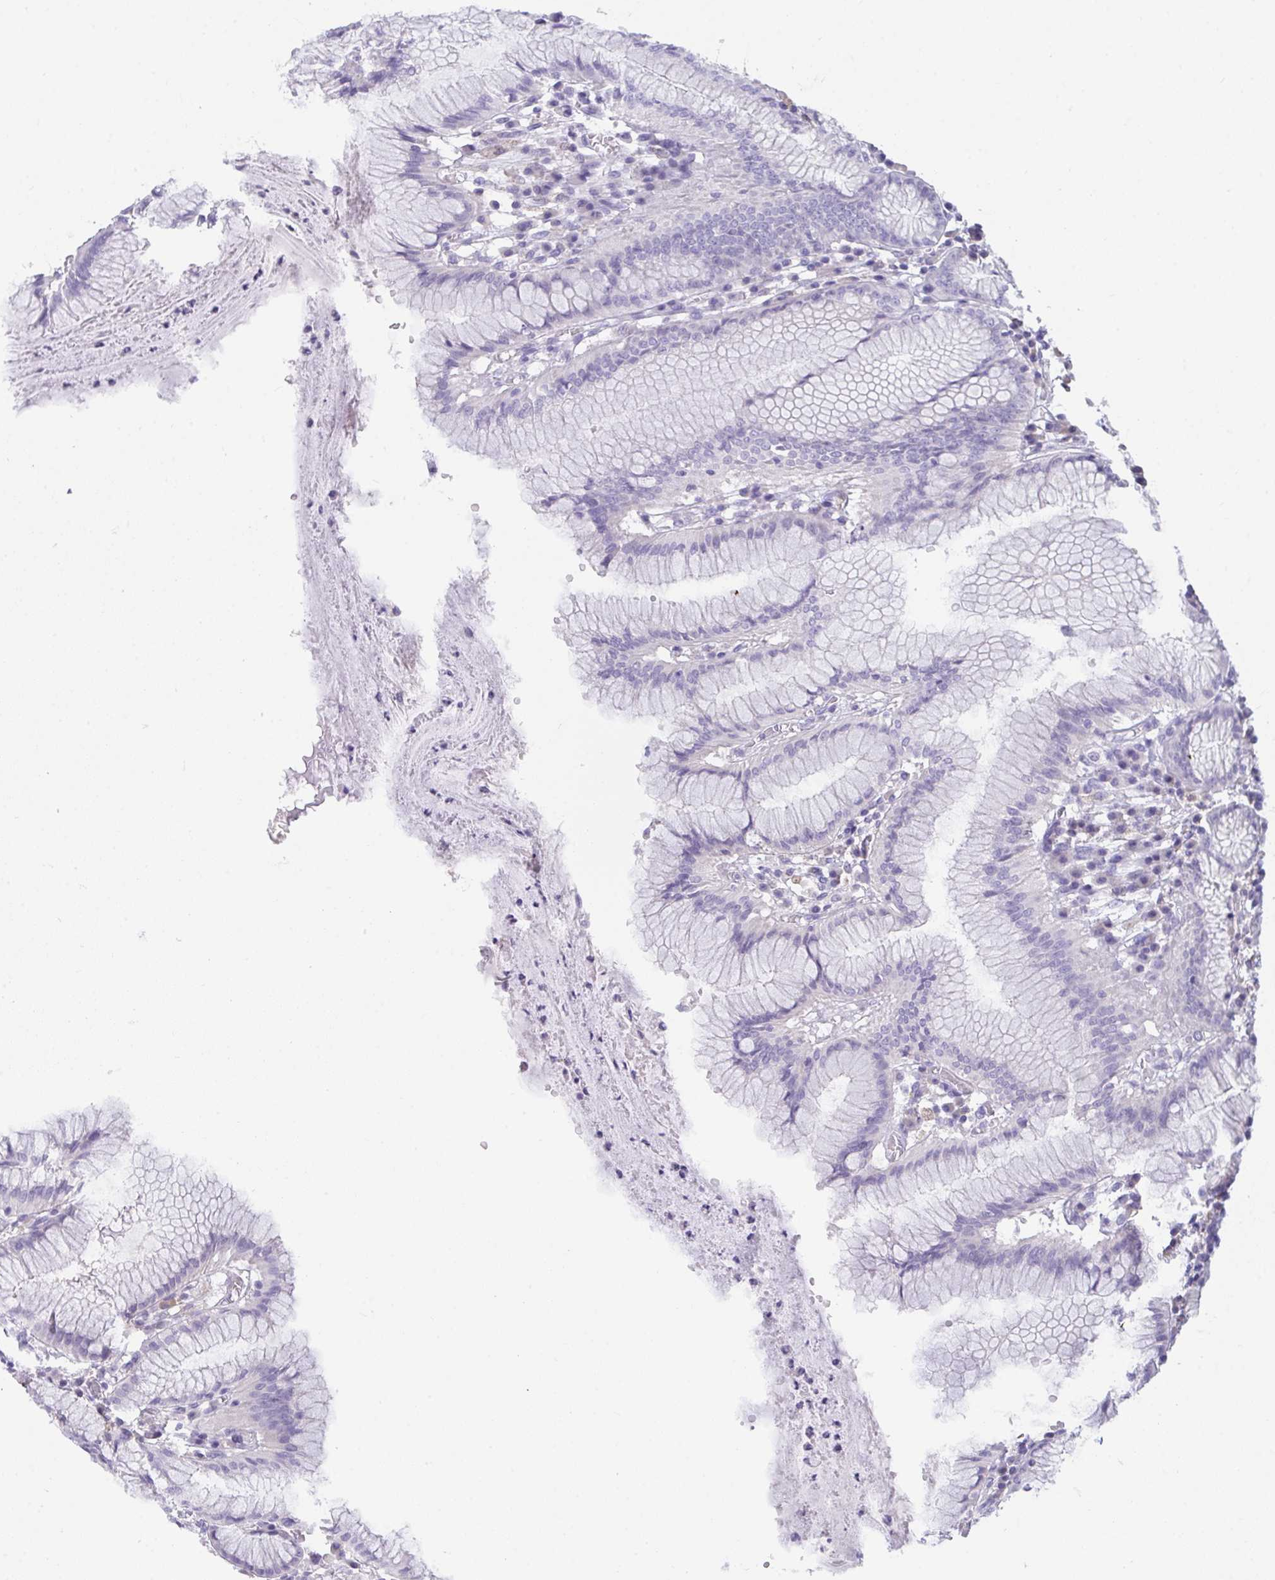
{"staining": {"intensity": "negative", "quantity": "none", "location": "none"}, "tissue": "stomach", "cell_type": "Glandular cells", "image_type": "normal", "snomed": [{"axis": "morphology", "description": "Normal tissue, NOS"}, {"axis": "topography", "description": "Stomach"}], "caption": "This image is of unremarkable stomach stained with IHC to label a protein in brown with the nuclei are counter-stained blue. There is no positivity in glandular cells. Brightfield microscopy of immunohistochemistry (IHC) stained with DAB (brown) and hematoxylin (blue), captured at high magnification.", "gene": "SEMA6B", "patient": {"sex": "male", "age": 55}}